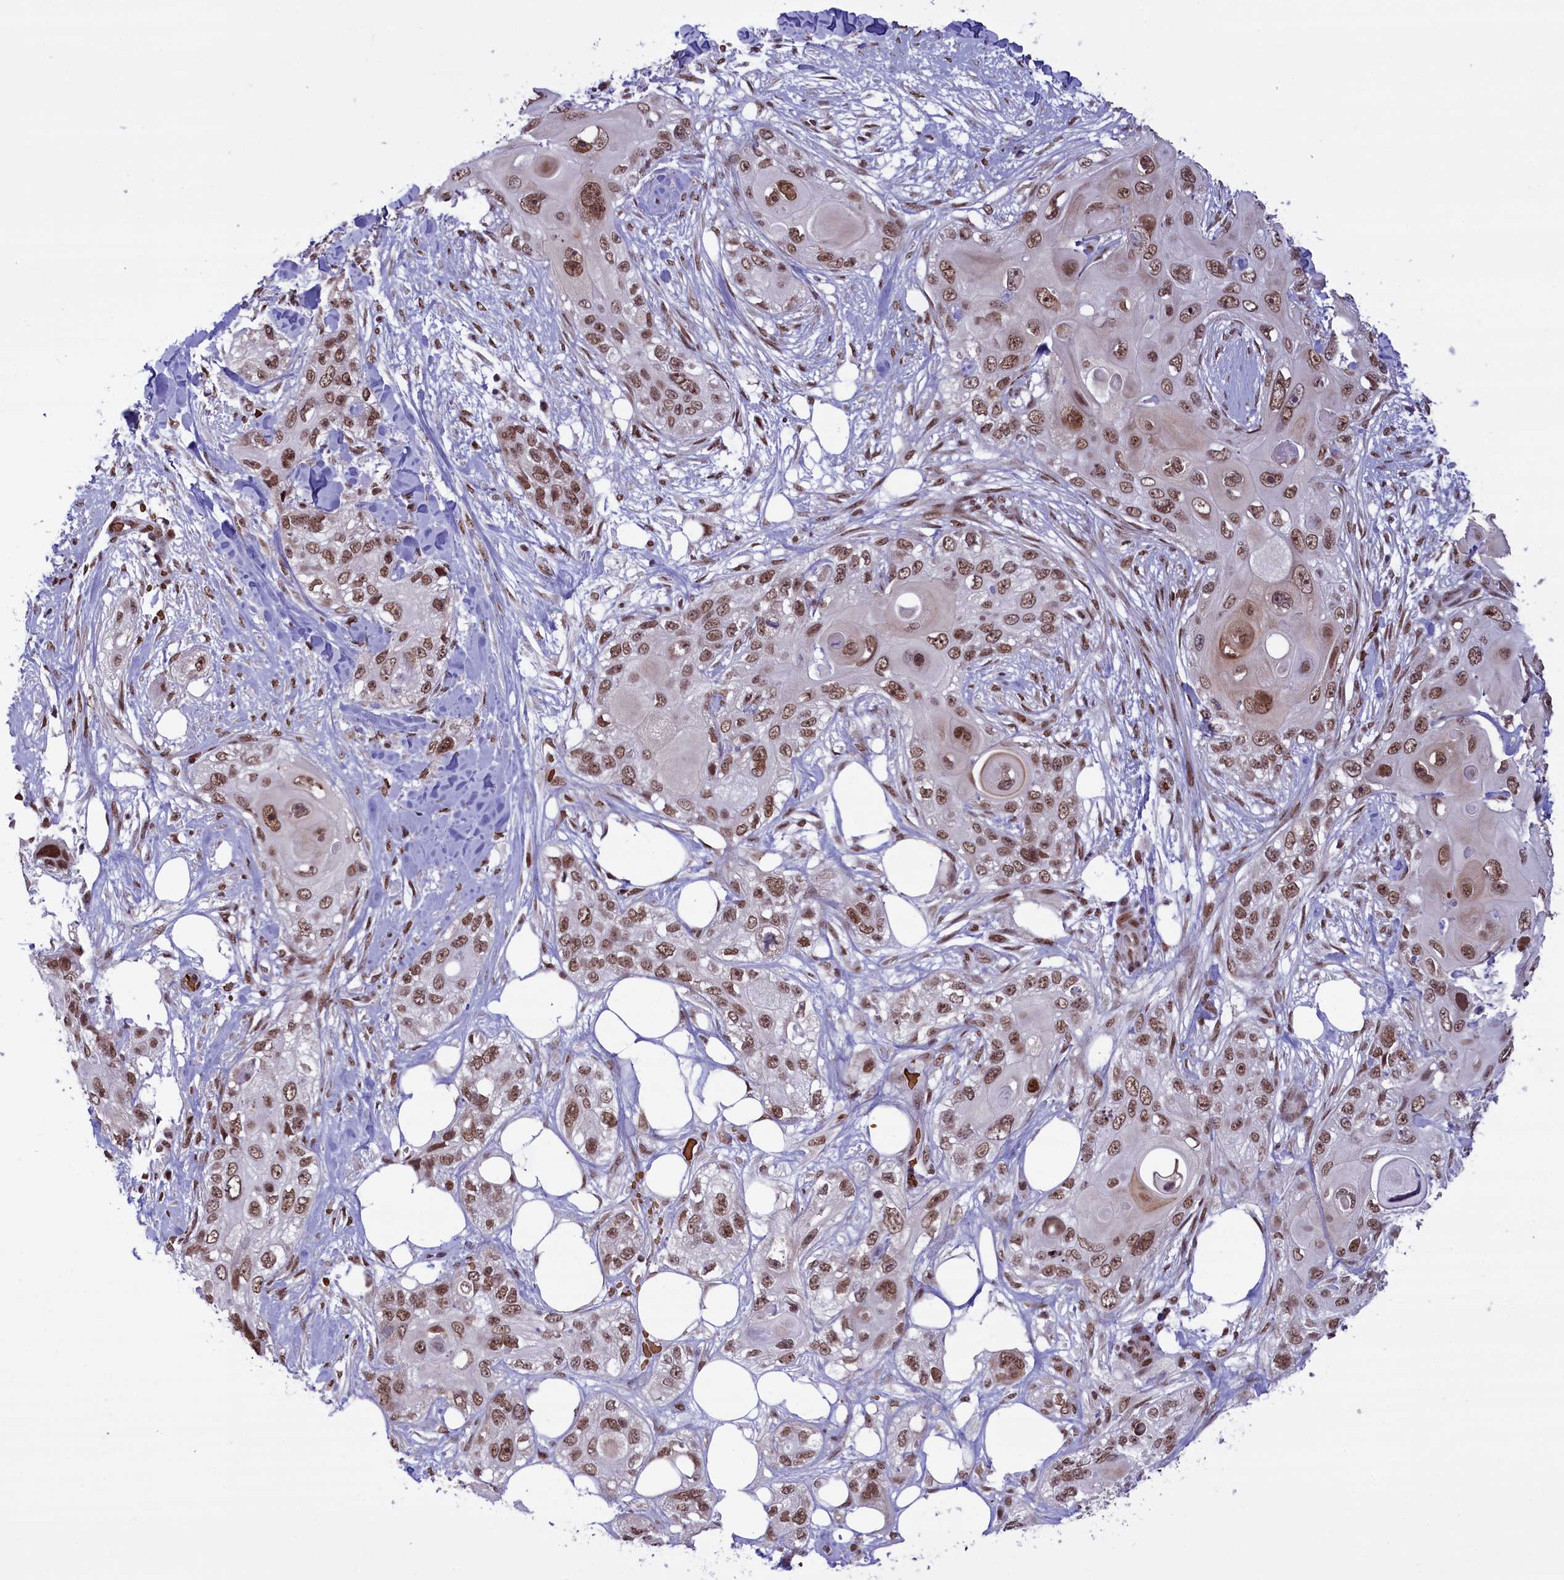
{"staining": {"intensity": "moderate", "quantity": ">75%", "location": "nuclear"}, "tissue": "skin cancer", "cell_type": "Tumor cells", "image_type": "cancer", "snomed": [{"axis": "morphology", "description": "Normal tissue, NOS"}, {"axis": "morphology", "description": "Squamous cell carcinoma, NOS"}, {"axis": "topography", "description": "Skin"}], "caption": "Immunohistochemistry (IHC) photomicrograph of skin cancer stained for a protein (brown), which shows medium levels of moderate nuclear positivity in approximately >75% of tumor cells.", "gene": "MPHOSPH8", "patient": {"sex": "male", "age": 72}}